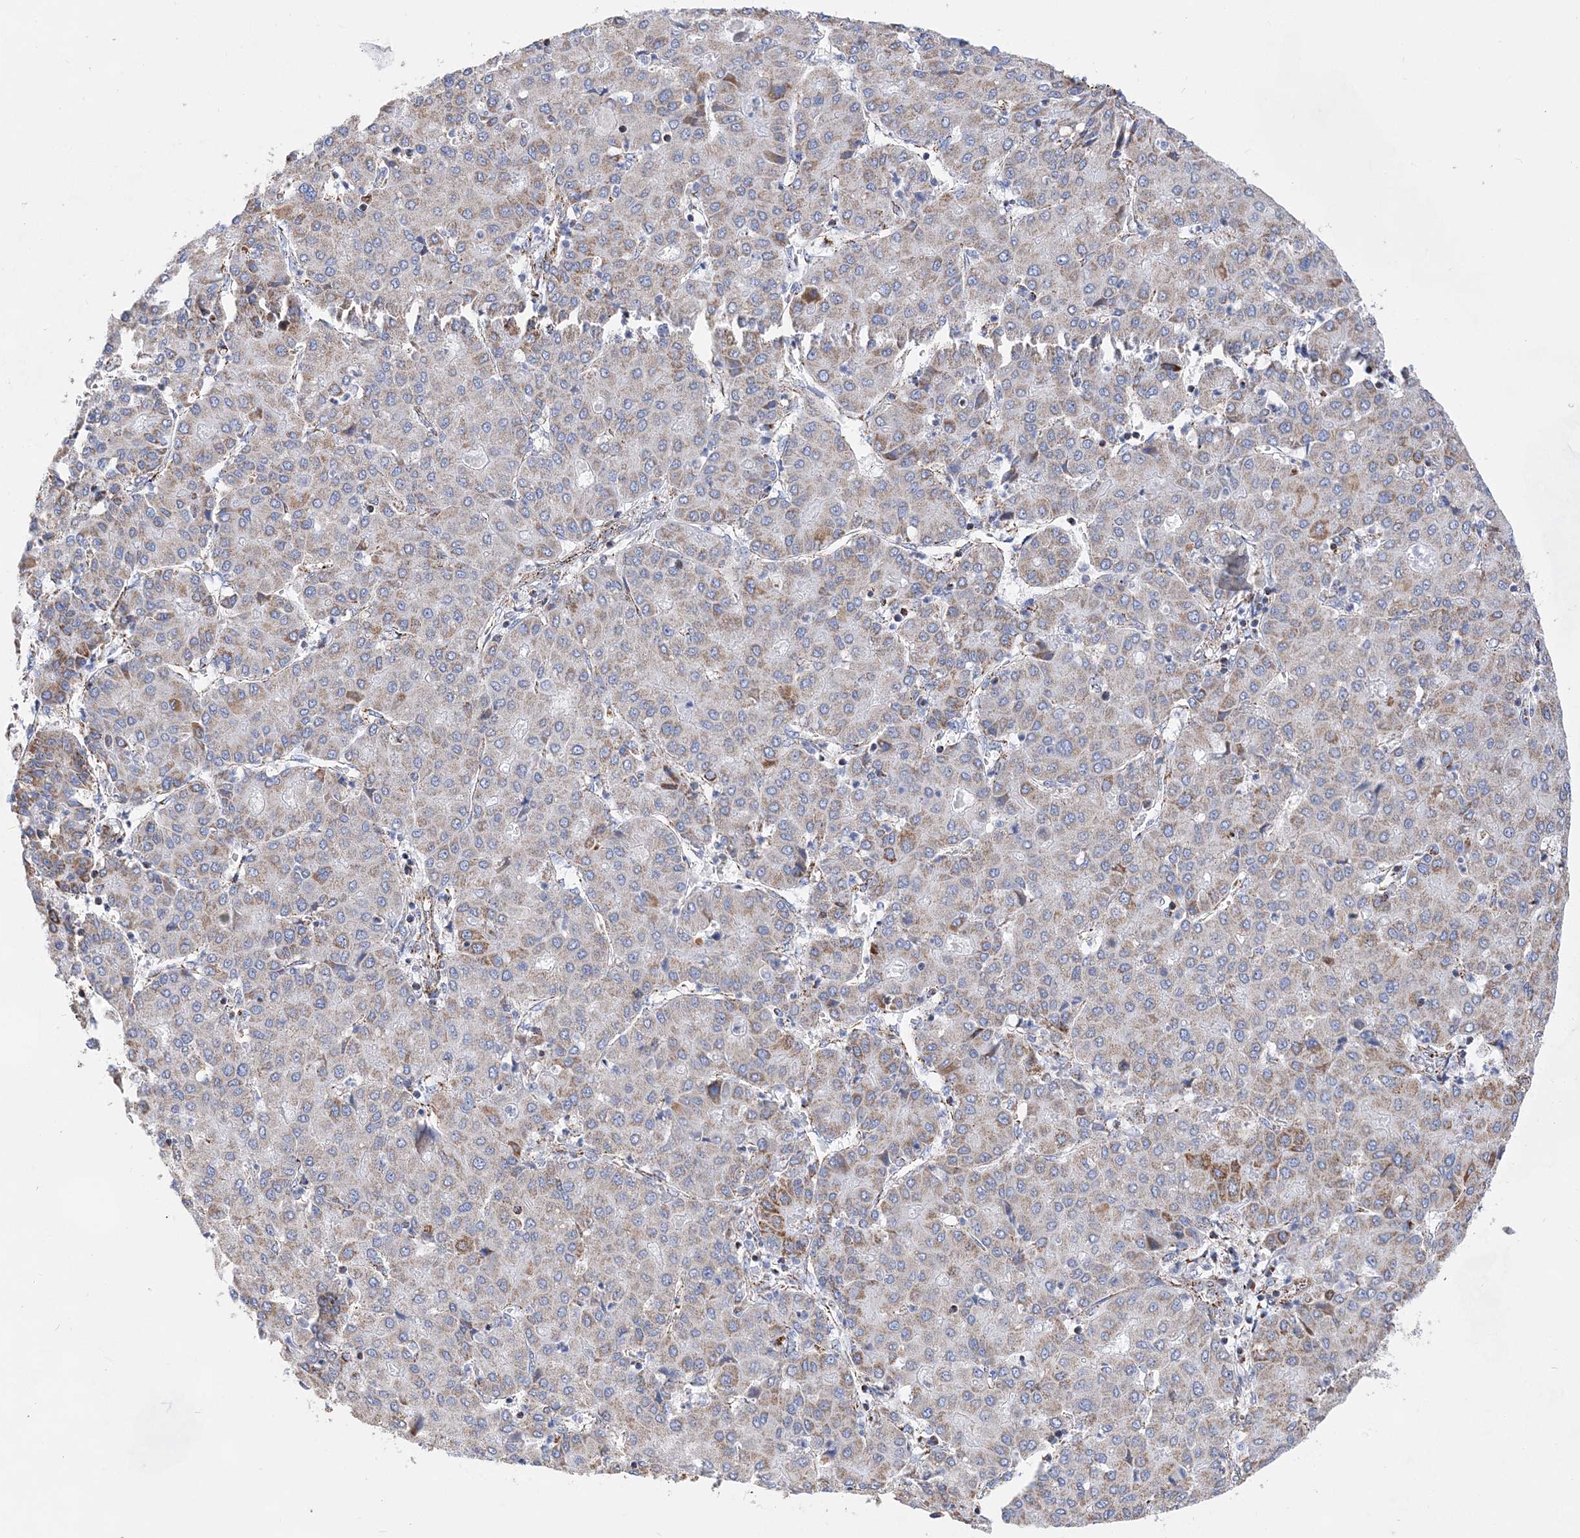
{"staining": {"intensity": "moderate", "quantity": "<25%", "location": "cytoplasmic/membranous"}, "tissue": "liver cancer", "cell_type": "Tumor cells", "image_type": "cancer", "snomed": [{"axis": "morphology", "description": "Carcinoma, Hepatocellular, NOS"}, {"axis": "topography", "description": "Liver"}], "caption": "The immunohistochemical stain highlights moderate cytoplasmic/membranous expression in tumor cells of liver cancer (hepatocellular carcinoma) tissue. Nuclei are stained in blue.", "gene": "ACOT9", "patient": {"sex": "male", "age": 65}}